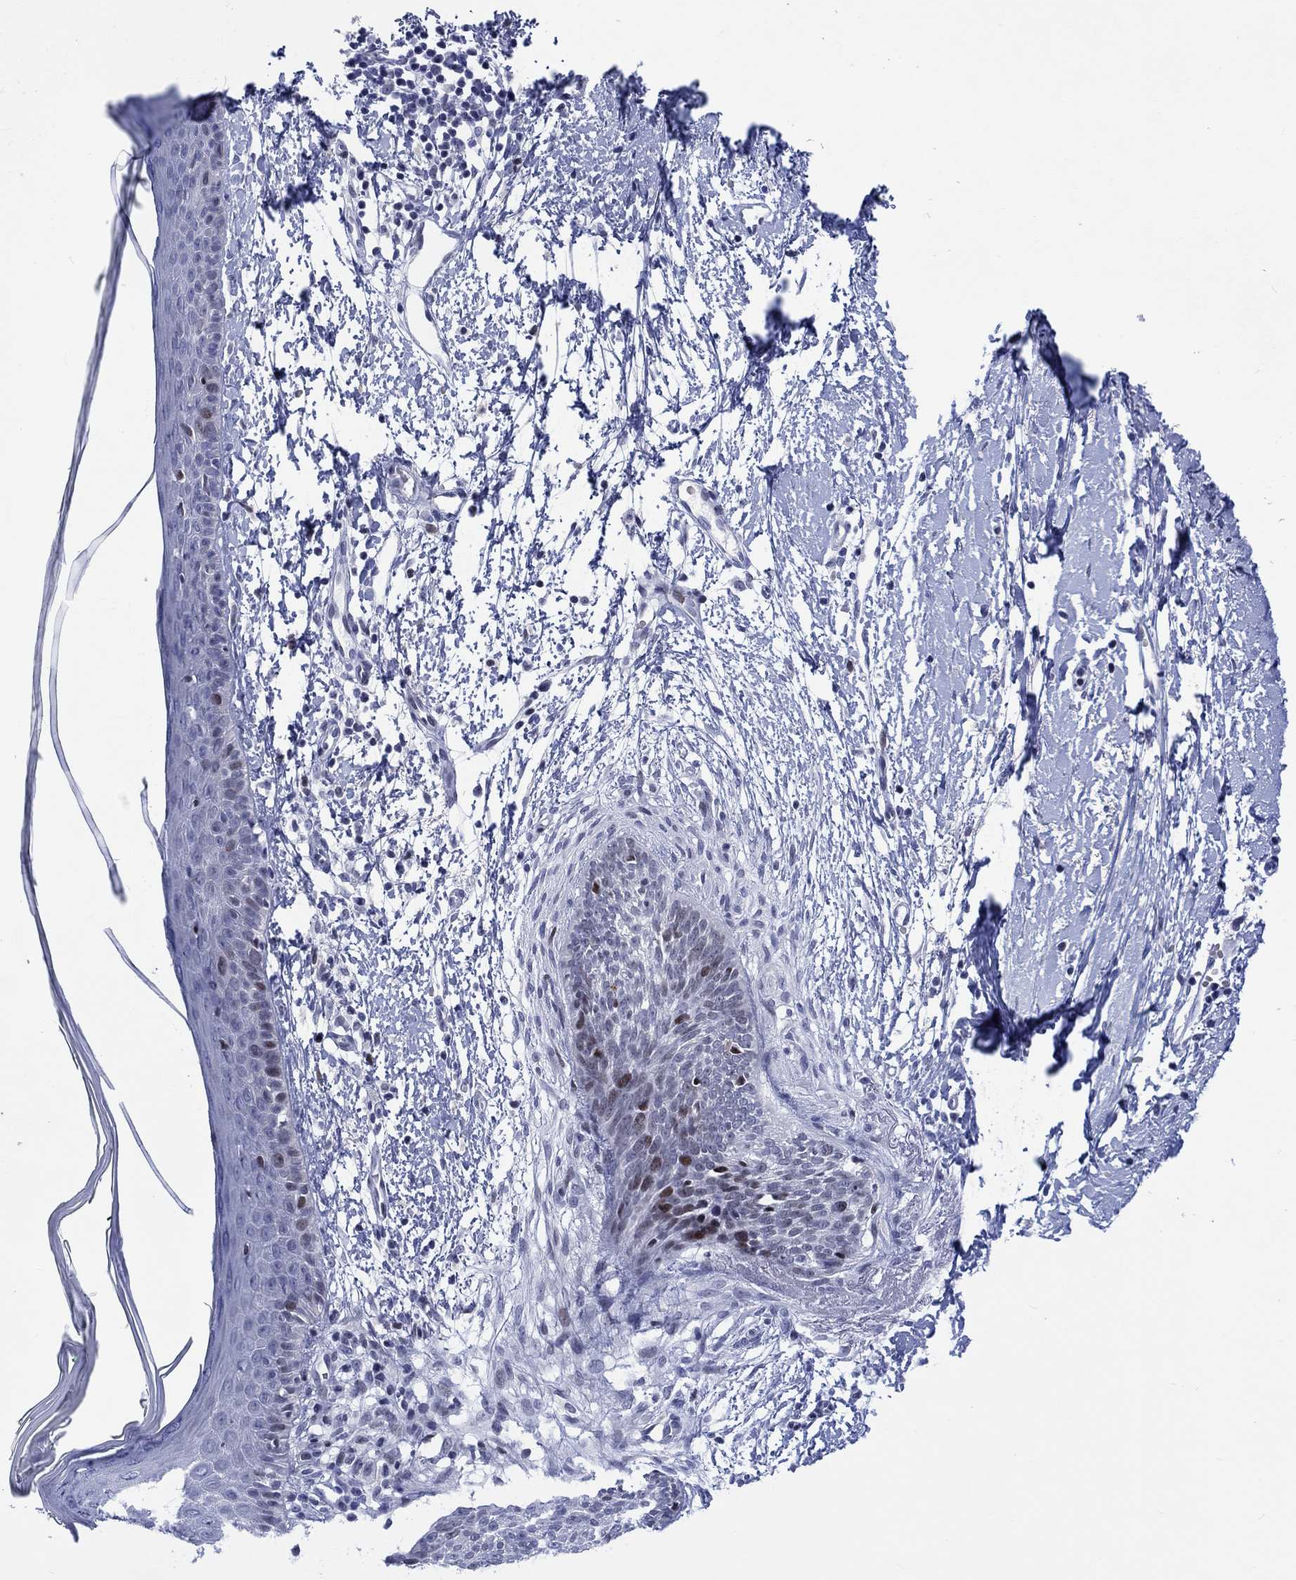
{"staining": {"intensity": "moderate", "quantity": "<25%", "location": "nuclear"}, "tissue": "skin cancer", "cell_type": "Tumor cells", "image_type": "cancer", "snomed": [{"axis": "morphology", "description": "Normal tissue, NOS"}, {"axis": "morphology", "description": "Basal cell carcinoma"}, {"axis": "topography", "description": "Skin"}], "caption": "Protein staining by IHC reveals moderate nuclear expression in approximately <25% of tumor cells in skin cancer. The staining is performed using DAB (3,3'-diaminobenzidine) brown chromogen to label protein expression. The nuclei are counter-stained blue using hematoxylin.", "gene": "CDCA2", "patient": {"sex": "male", "age": 84}}